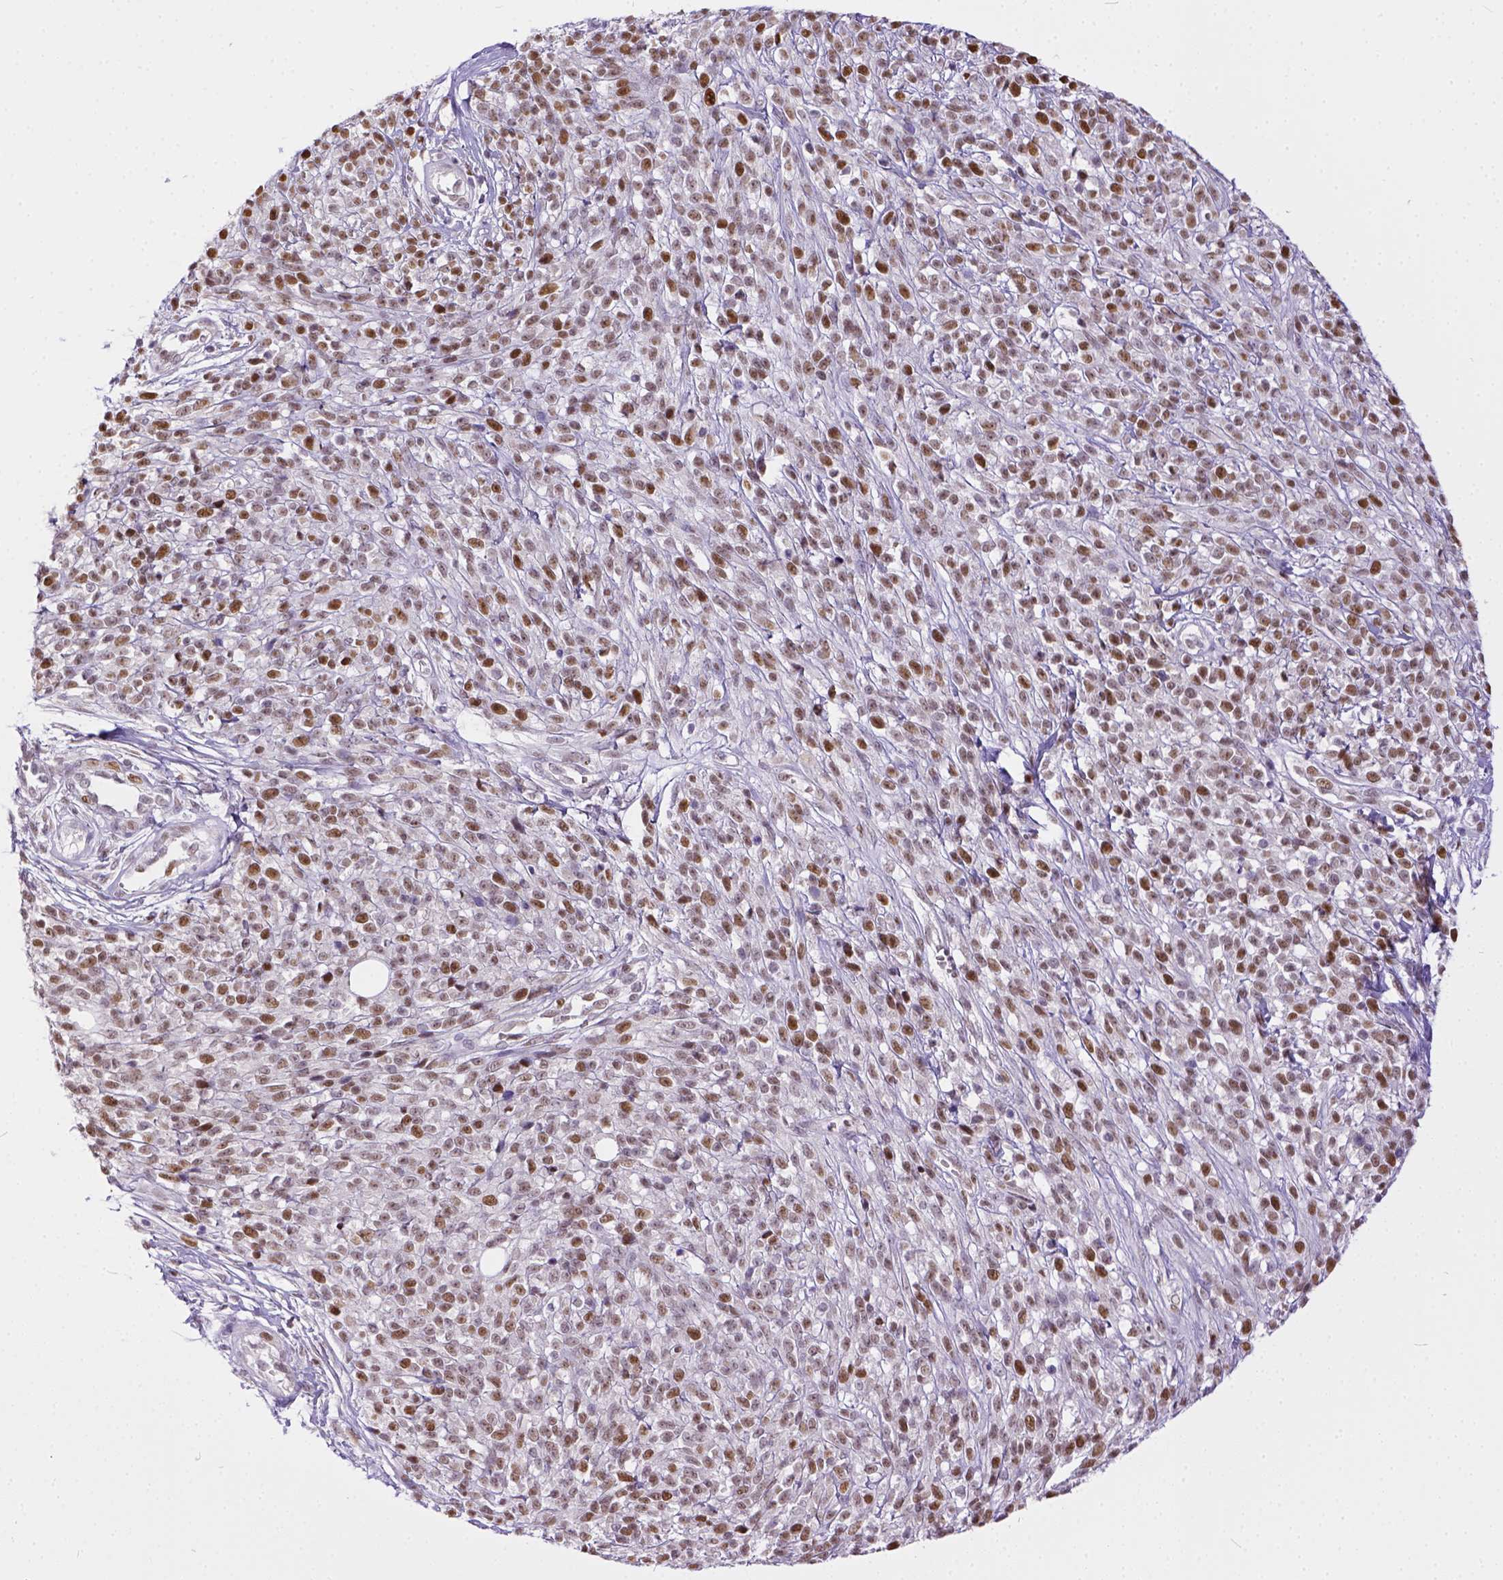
{"staining": {"intensity": "moderate", "quantity": ">75%", "location": "nuclear"}, "tissue": "melanoma", "cell_type": "Tumor cells", "image_type": "cancer", "snomed": [{"axis": "morphology", "description": "Malignant melanoma, NOS"}, {"axis": "topography", "description": "Skin"}, {"axis": "topography", "description": "Skin of trunk"}], "caption": "Melanoma stained for a protein (brown) reveals moderate nuclear positive positivity in about >75% of tumor cells.", "gene": "ERCC1", "patient": {"sex": "male", "age": 74}}